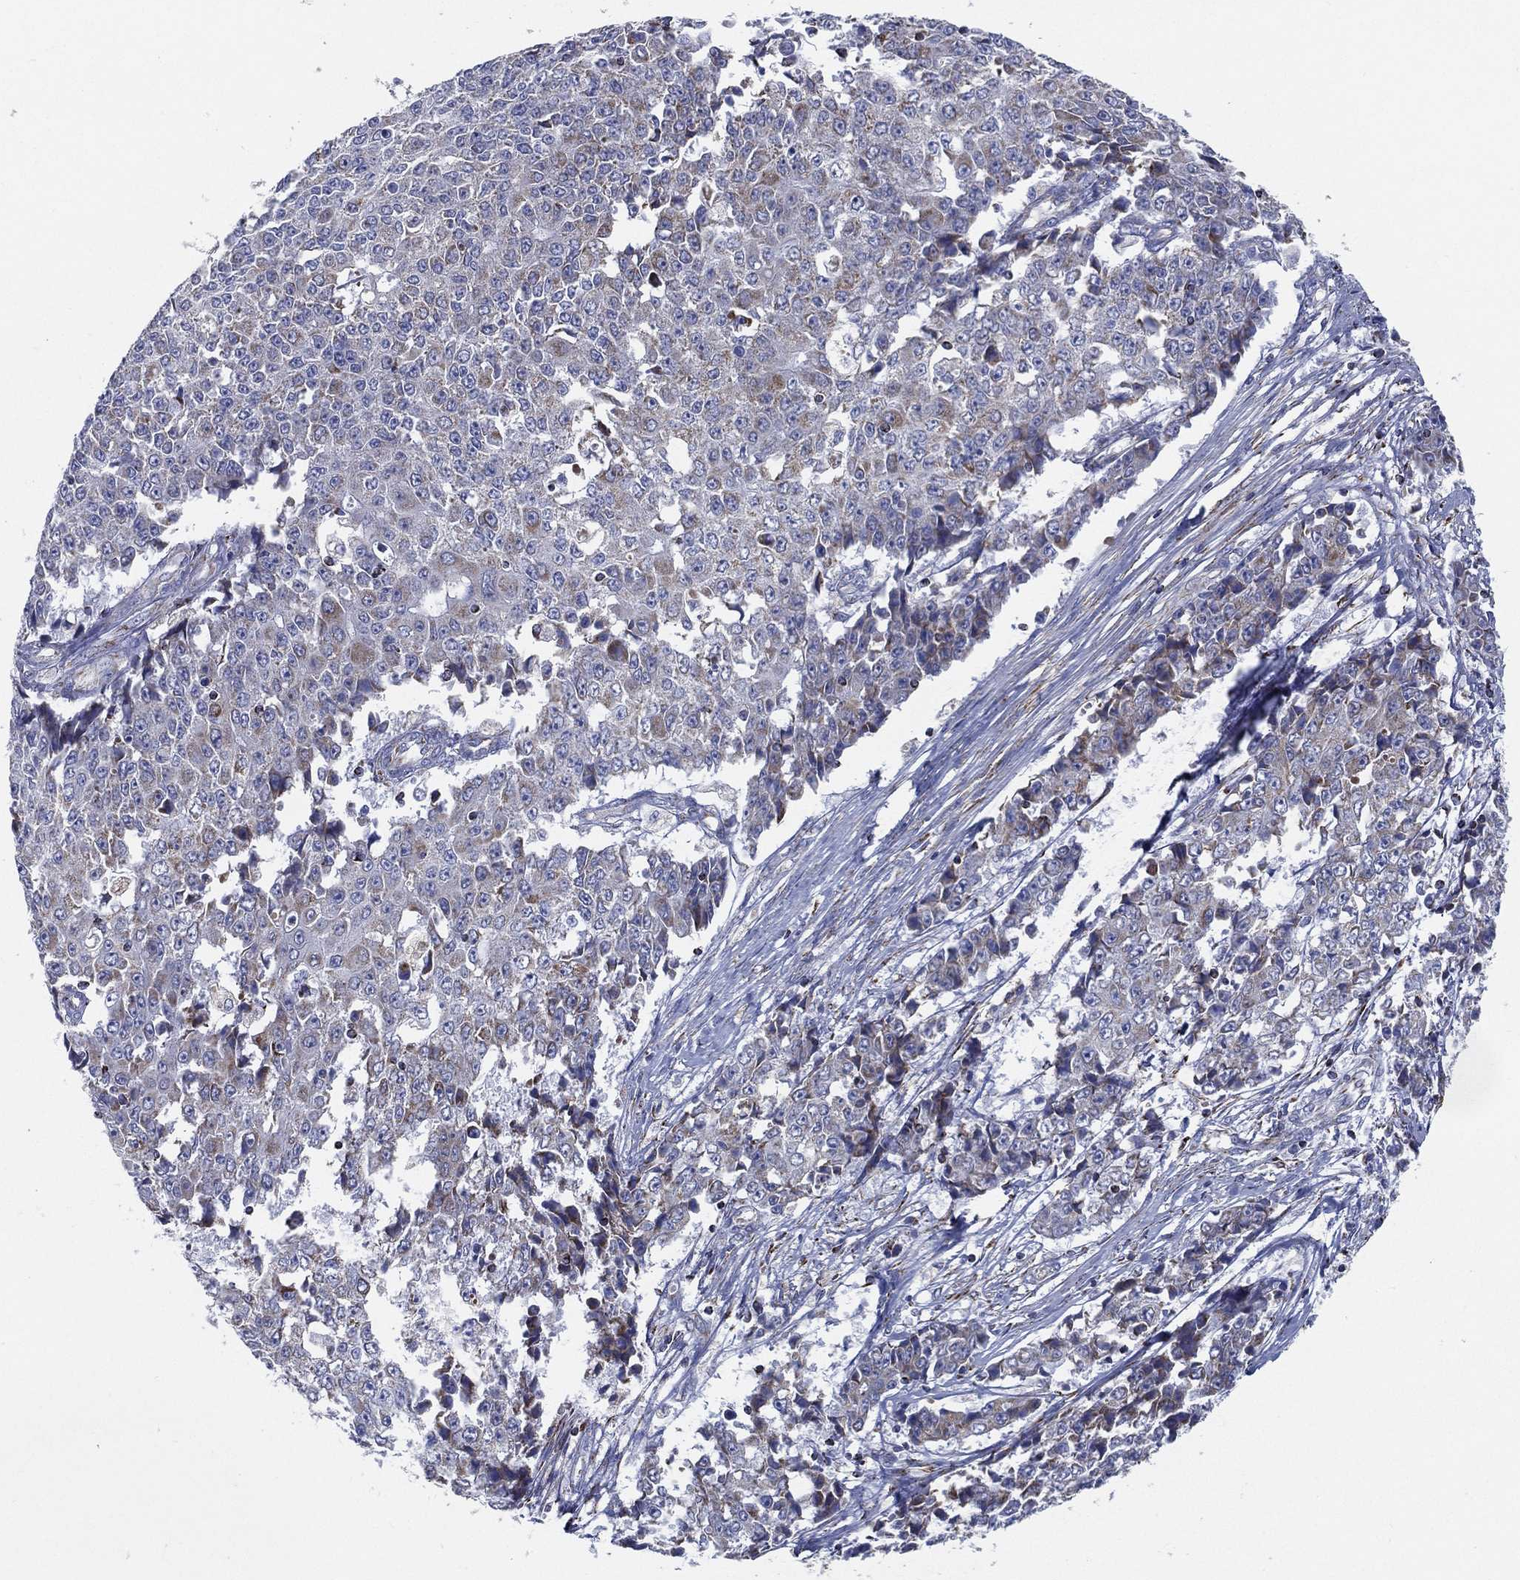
{"staining": {"intensity": "weak", "quantity": "<25%", "location": "cytoplasmic/membranous"}, "tissue": "ovarian cancer", "cell_type": "Tumor cells", "image_type": "cancer", "snomed": [{"axis": "morphology", "description": "Carcinoma, endometroid"}, {"axis": "topography", "description": "Ovary"}], "caption": "IHC image of neoplastic tissue: ovarian cancer (endometroid carcinoma) stained with DAB exhibits no significant protein expression in tumor cells.", "gene": "SFXN1", "patient": {"sex": "female", "age": 42}}